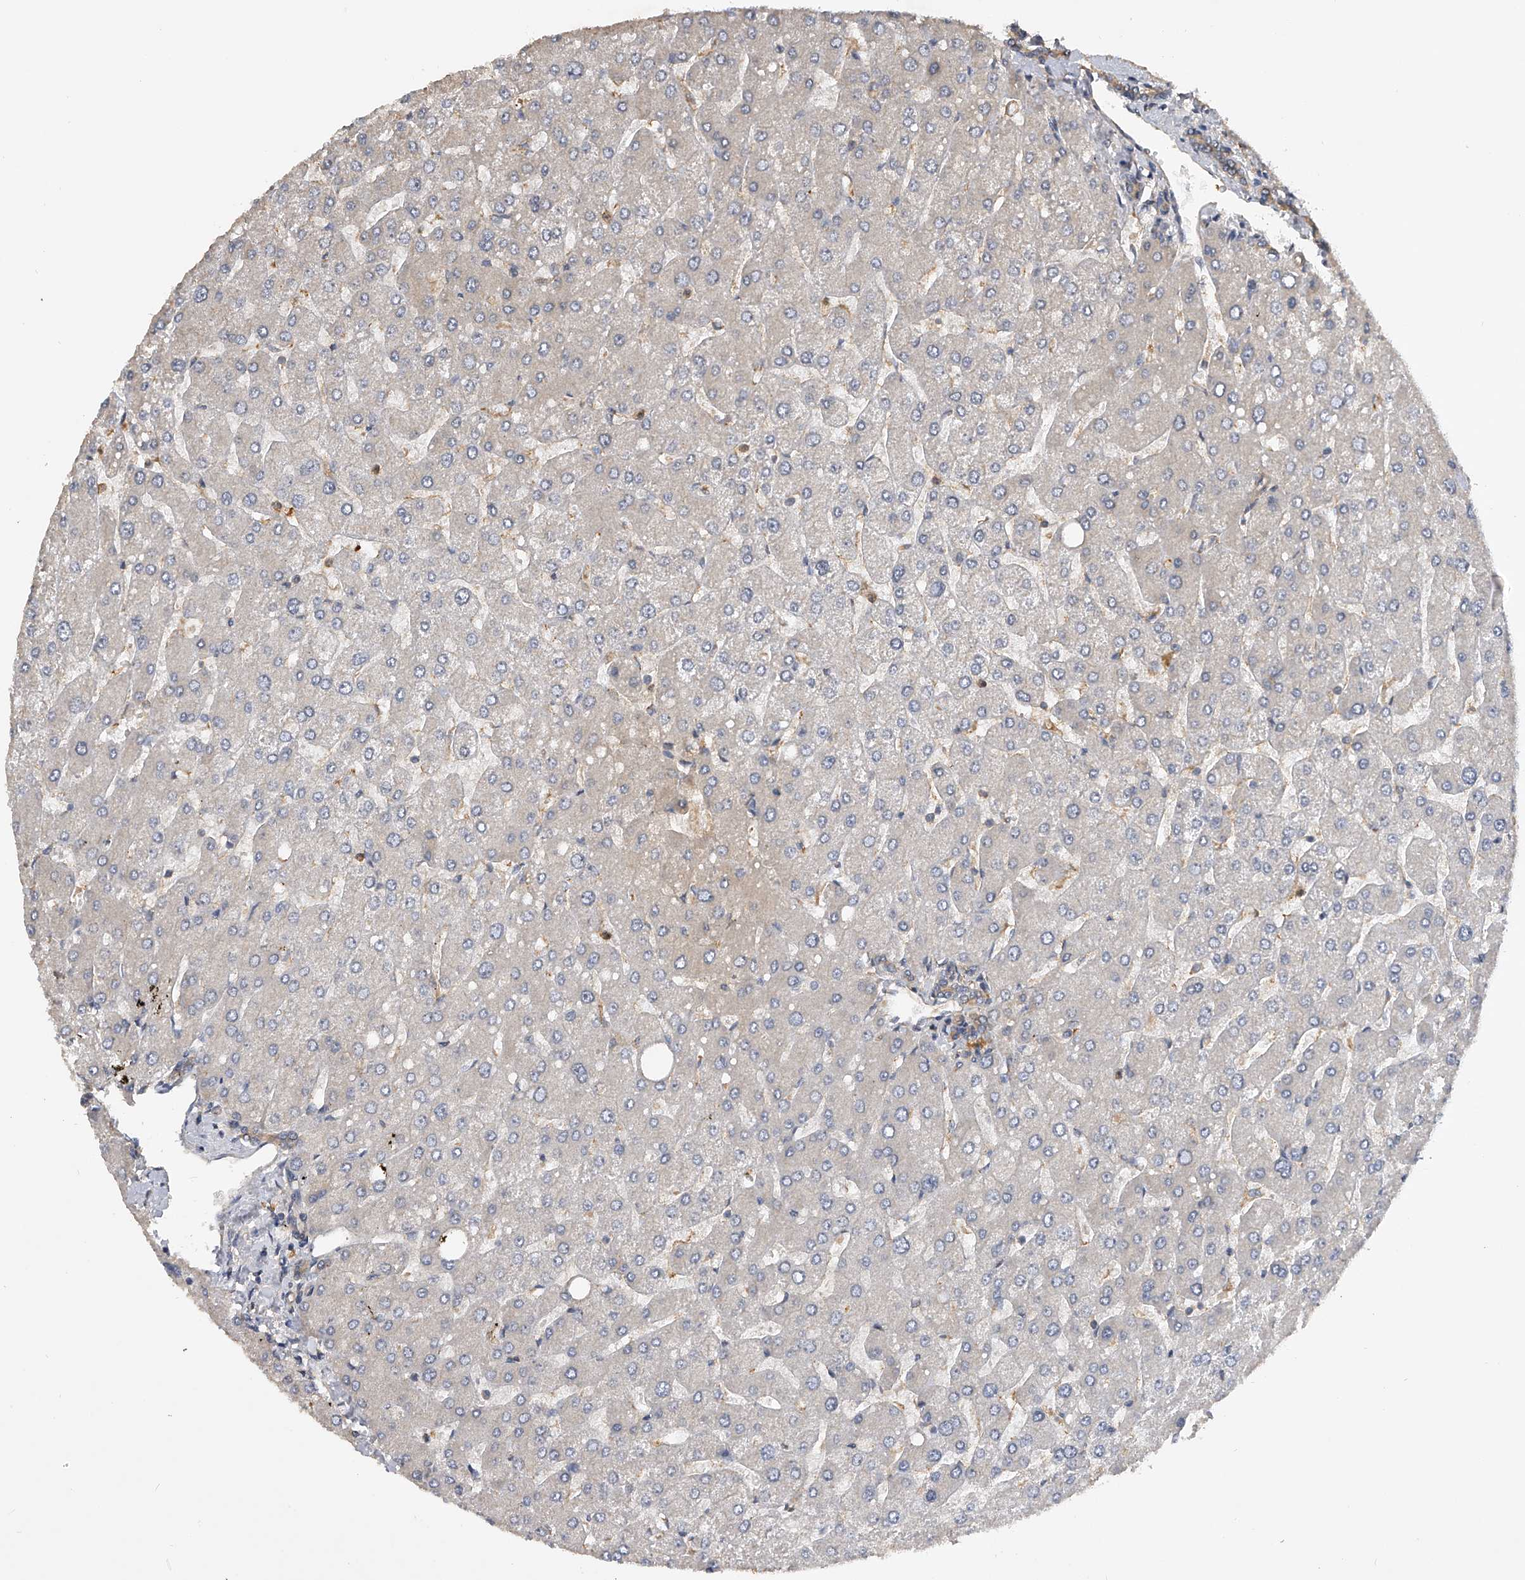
{"staining": {"intensity": "weak", "quantity": ">75%", "location": "cytoplasmic/membranous"}, "tissue": "liver", "cell_type": "Cholangiocytes", "image_type": "normal", "snomed": [{"axis": "morphology", "description": "Normal tissue, NOS"}, {"axis": "topography", "description": "Liver"}], "caption": "Weak cytoplasmic/membranous staining is identified in approximately >75% of cholangiocytes in benign liver. Using DAB (3,3'-diaminobenzidine) (brown) and hematoxylin (blue) stains, captured at high magnification using brightfield microscopy.", "gene": "PTPRA", "patient": {"sex": "male", "age": 55}}